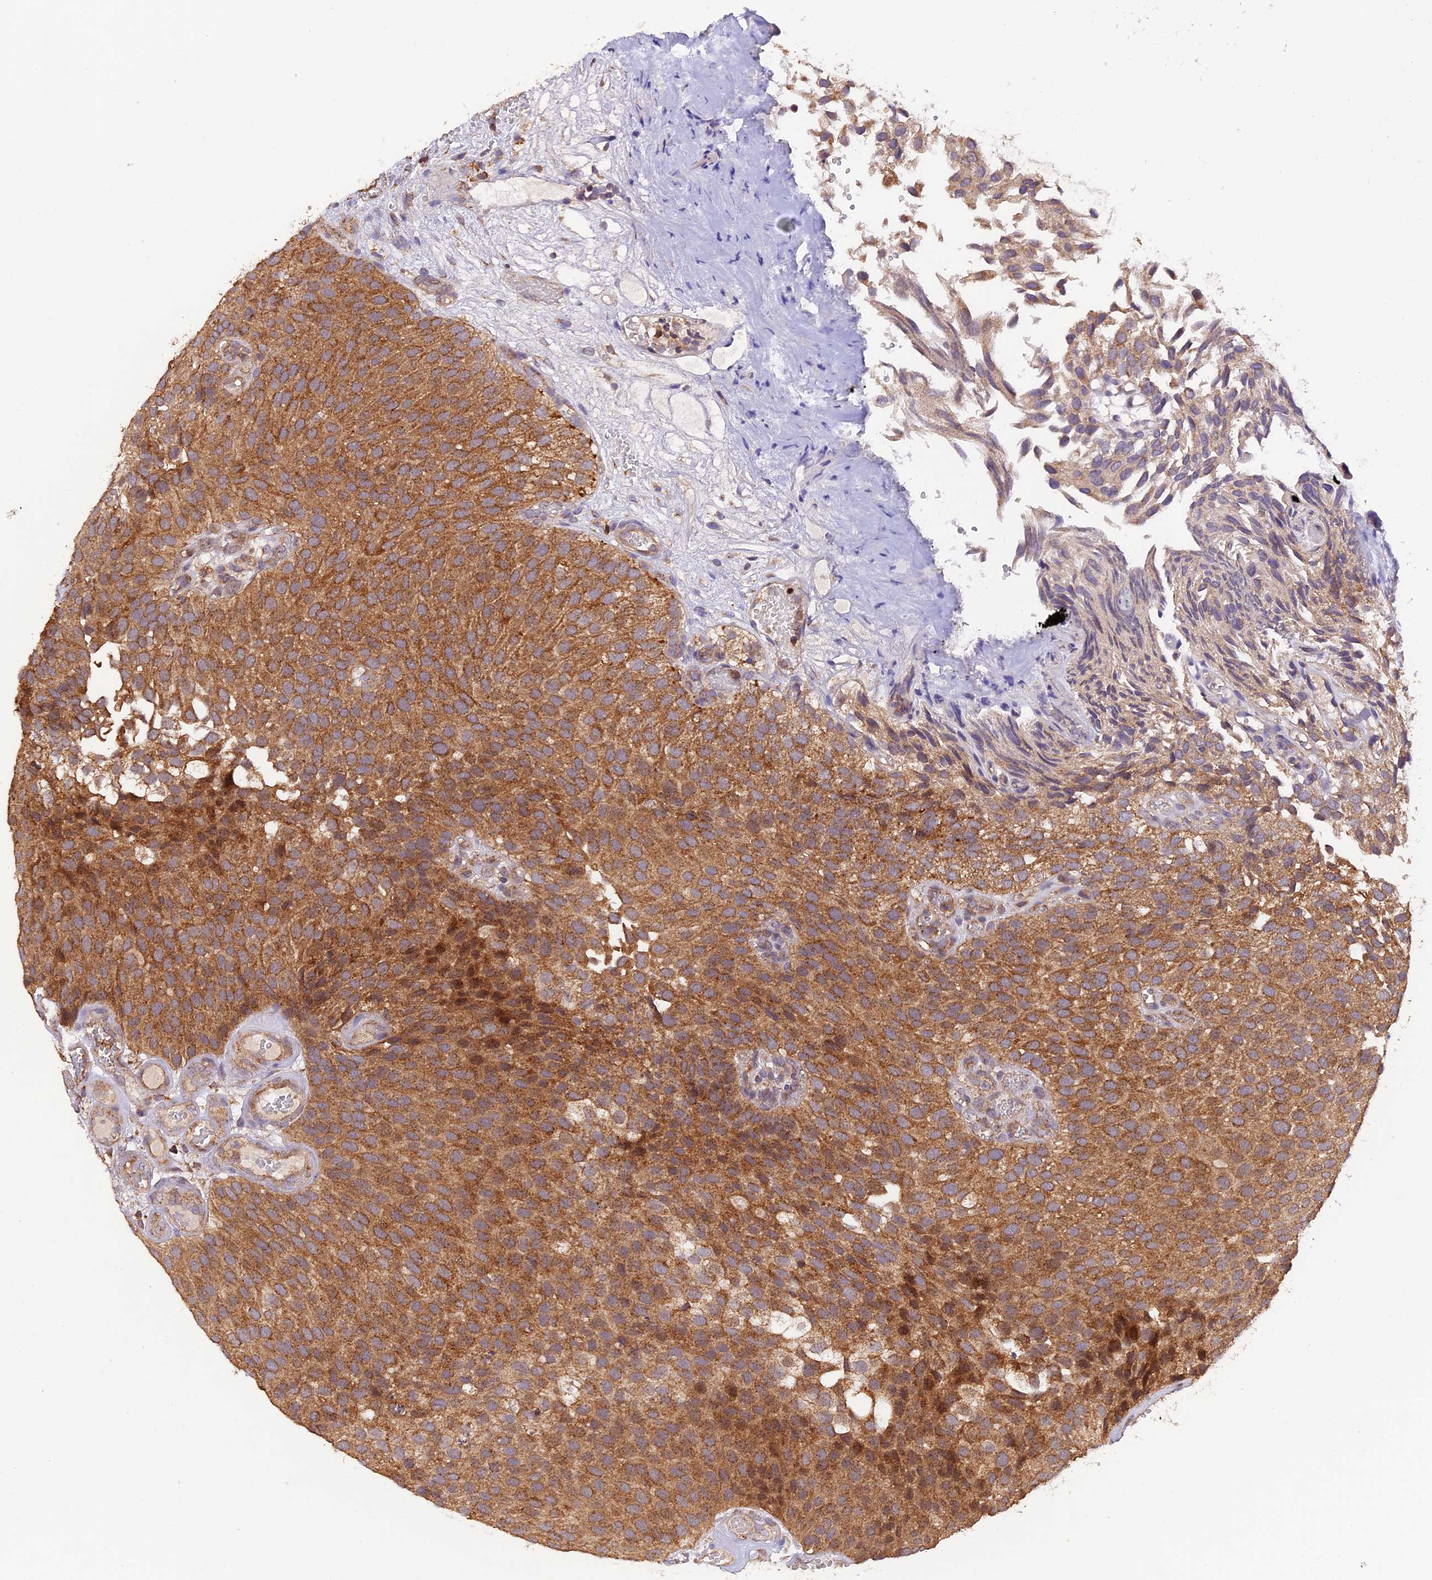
{"staining": {"intensity": "moderate", "quantity": ">75%", "location": "cytoplasmic/membranous"}, "tissue": "urothelial cancer", "cell_type": "Tumor cells", "image_type": "cancer", "snomed": [{"axis": "morphology", "description": "Urothelial carcinoma, Low grade"}, {"axis": "topography", "description": "Urinary bladder"}], "caption": "High-power microscopy captured an immunohistochemistry image of urothelial carcinoma (low-grade), revealing moderate cytoplasmic/membranous positivity in about >75% of tumor cells.", "gene": "PEX3", "patient": {"sex": "male", "age": 89}}